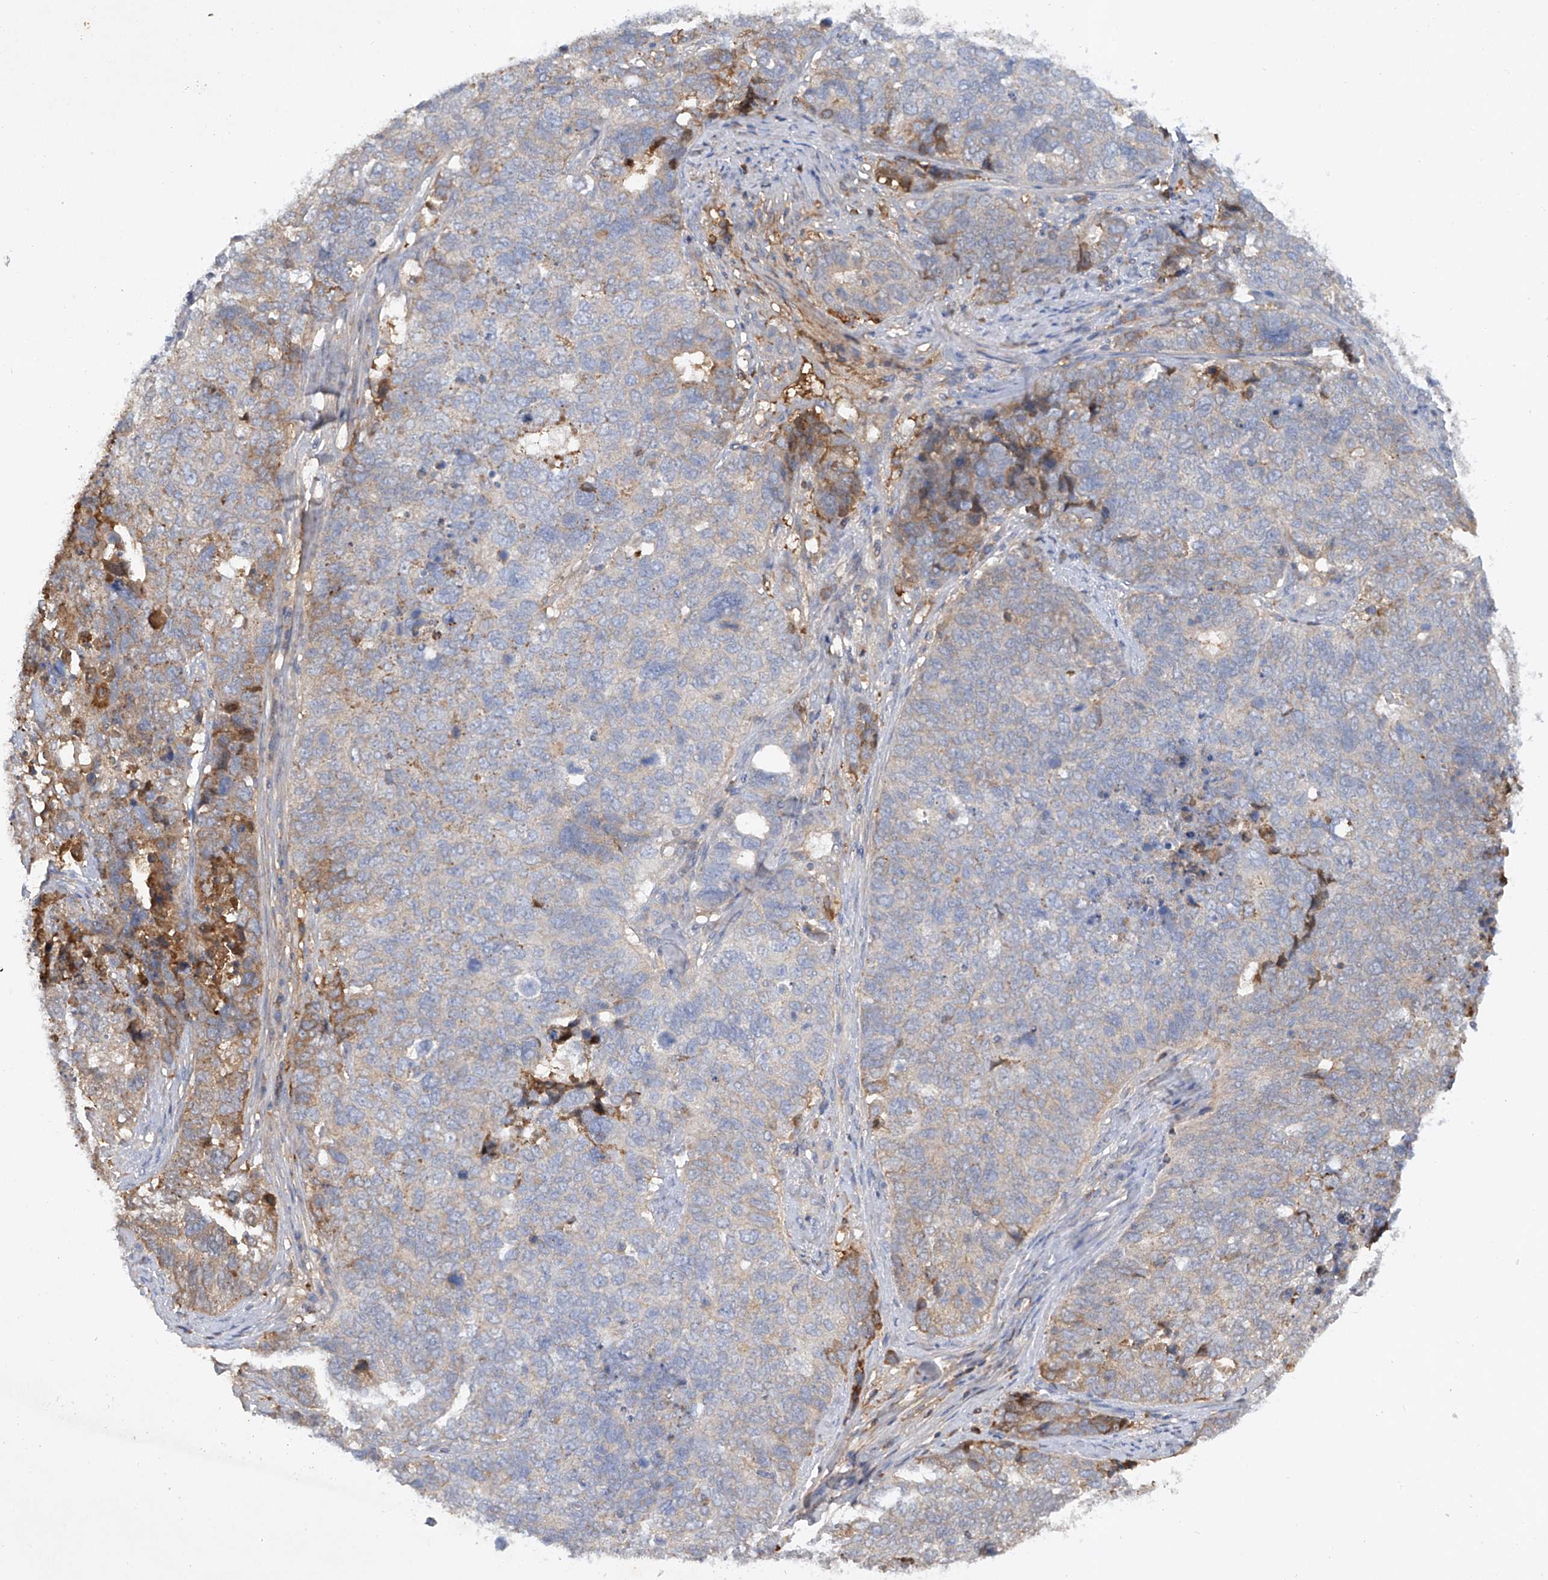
{"staining": {"intensity": "weak", "quantity": "<25%", "location": "cytoplasmic/membranous"}, "tissue": "cervical cancer", "cell_type": "Tumor cells", "image_type": "cancer", "snomed": [{"axis": "morphology", "description": "Squamous cell carcinoma, NOS"}, {"axis": "topography", "description": "Cervix"}], "caption": "A high-resolution histopathology image shows IHC staining of cervical squamous cell carcinoma, which displays no significant positivity in tumor cells. The staining is performed using DAB brown chromogen with nuclei counter-stained in using hematoxylin.", "gene": "HAS3", "patient": {"sex": "female", "age": 63}}